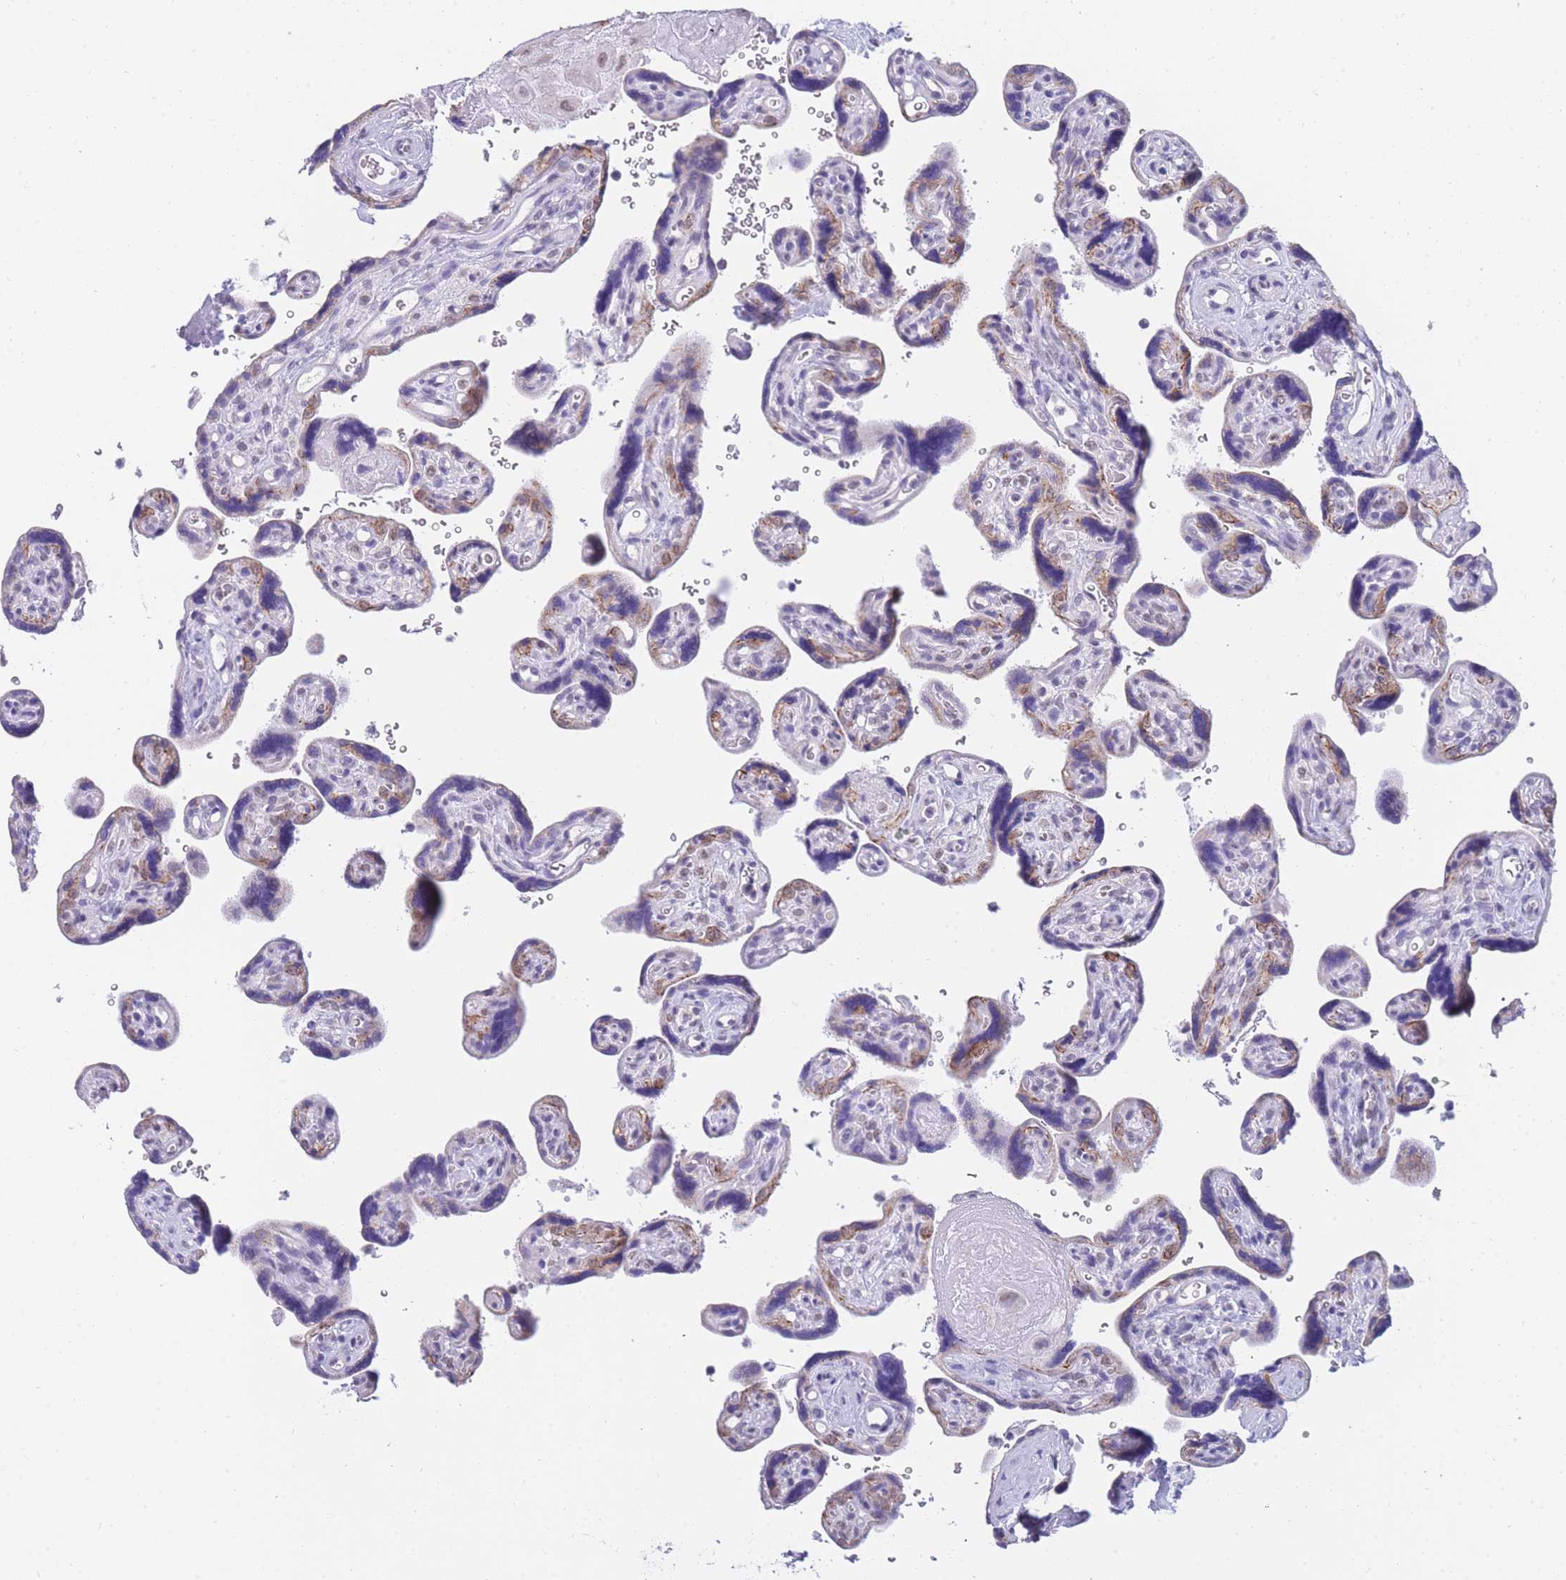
{"staining": {"intensity": "negative", "quantity": "none", "location": "none"}, "tissue": "placenta", "cell_type": "Decidual cells", "image_type": "normal", "snomed": [{"axis": "morphology", "description": "Normal tissue, NOS"}, {"axis": "topography", "description": "Placenta"}], "caption": "High power microscopy photomicrograph of an immunohistochemistry (IHC) image of normal placenta, revealing no significant expression in decidual cells.", "gene": "FRAT2", "patient": {"sex": "female", "age": 39}}